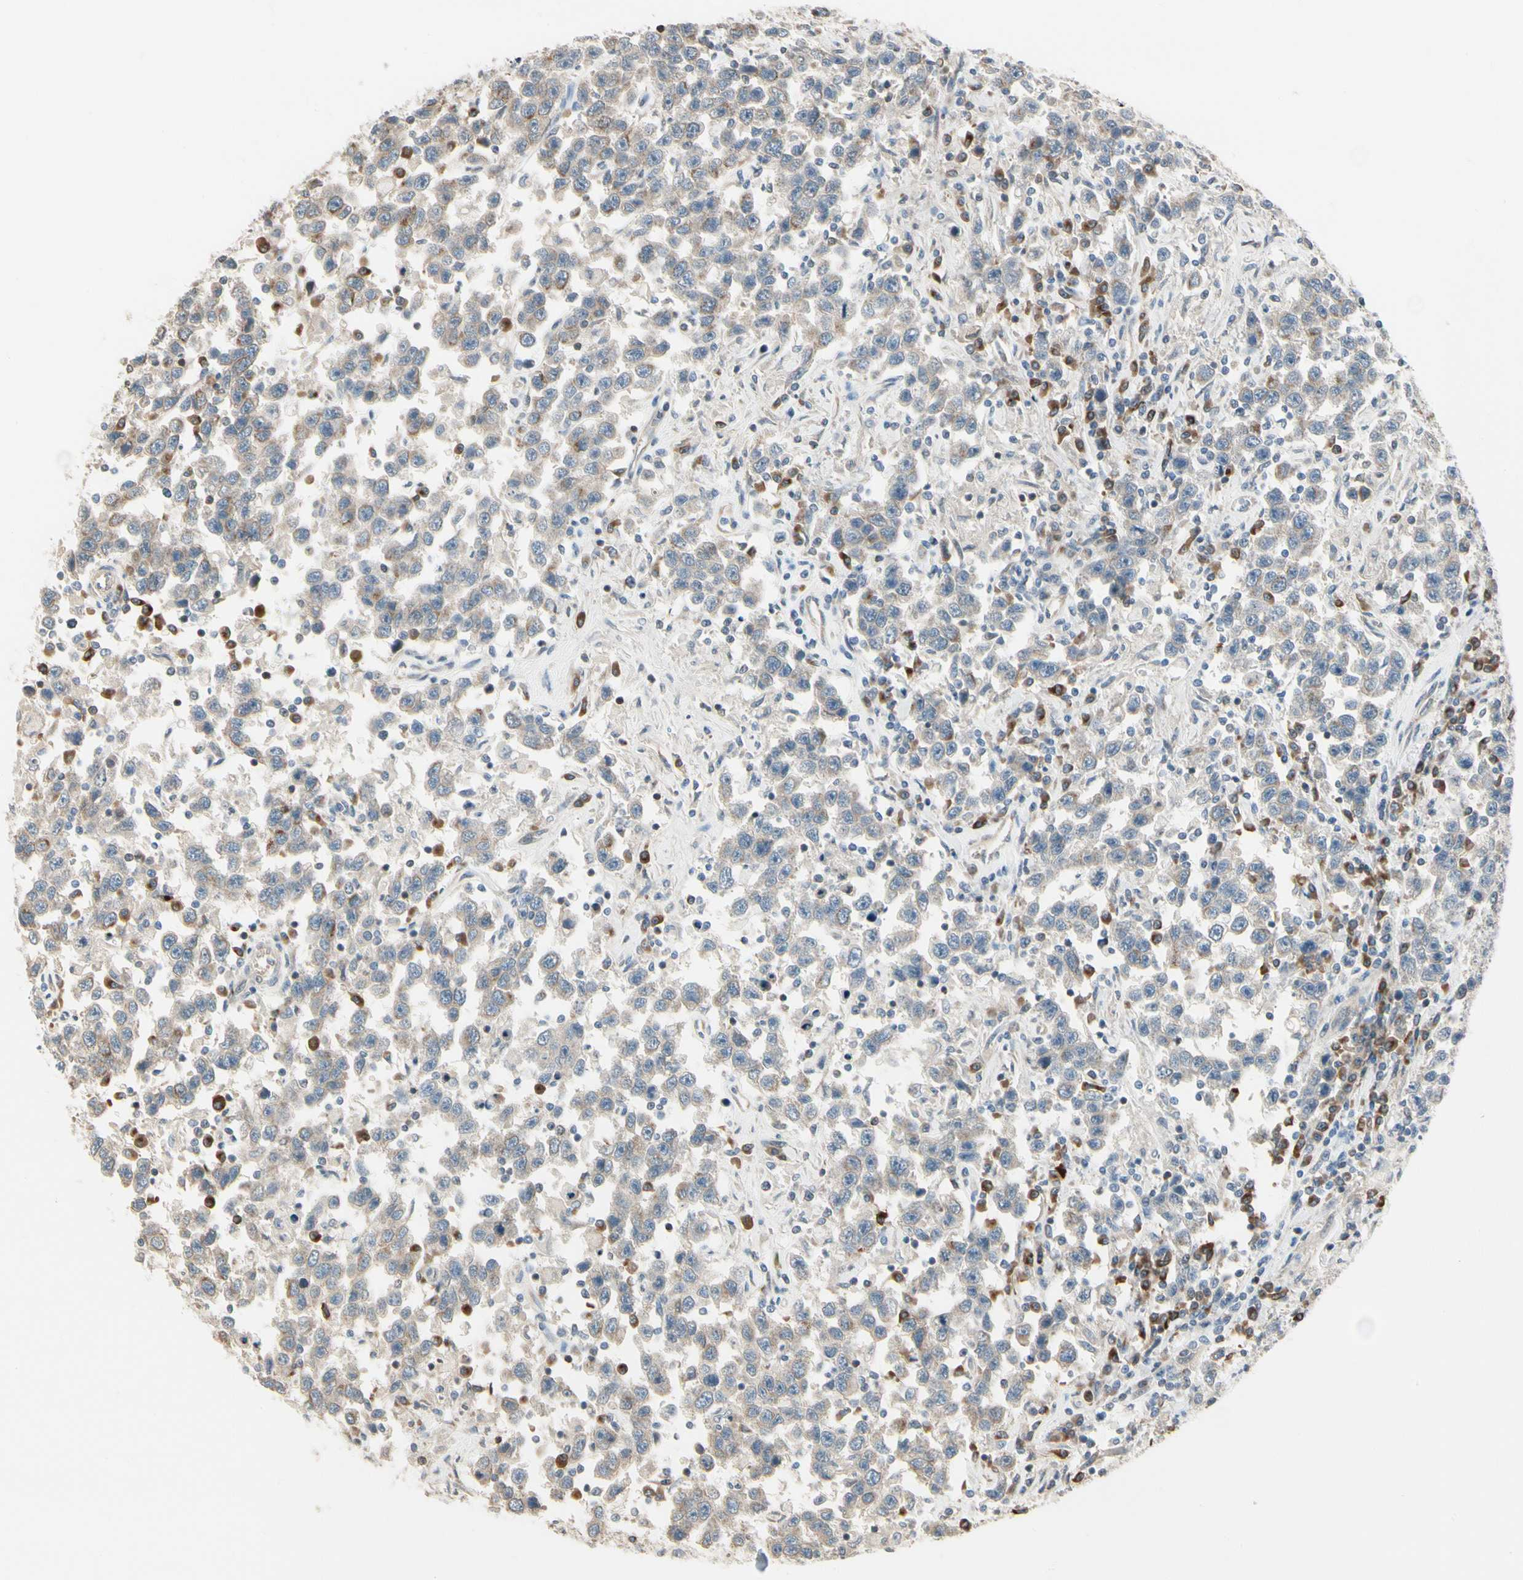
{"staining": {"intensity": "weak", "quantity": ">75%", "location": "cytoplasmic/membranous"}, "tissue": "testis cancer", "cell_type": "Tumor cells", "image_type": "cancer", "snomed": [{"axis": "morphology", "description": "Seminoma, NOS"}, {"axis": "topography", "description": "Testis"}], "caption": "IHC staining of testis cancer, which displays low levels of weak cytoplasmic/membranous expression in approximately >75% of tumor cells indicating weak cytoplasmic/membranous protein positivity. The staining was performed using DAB (3,3'-diaminobenzidine) (brown) for protein detection and nuclei were counterstained in hematoxylin (blue).", "gene": "NUCB2", "patient": {"sex": "male", "age": 41}}